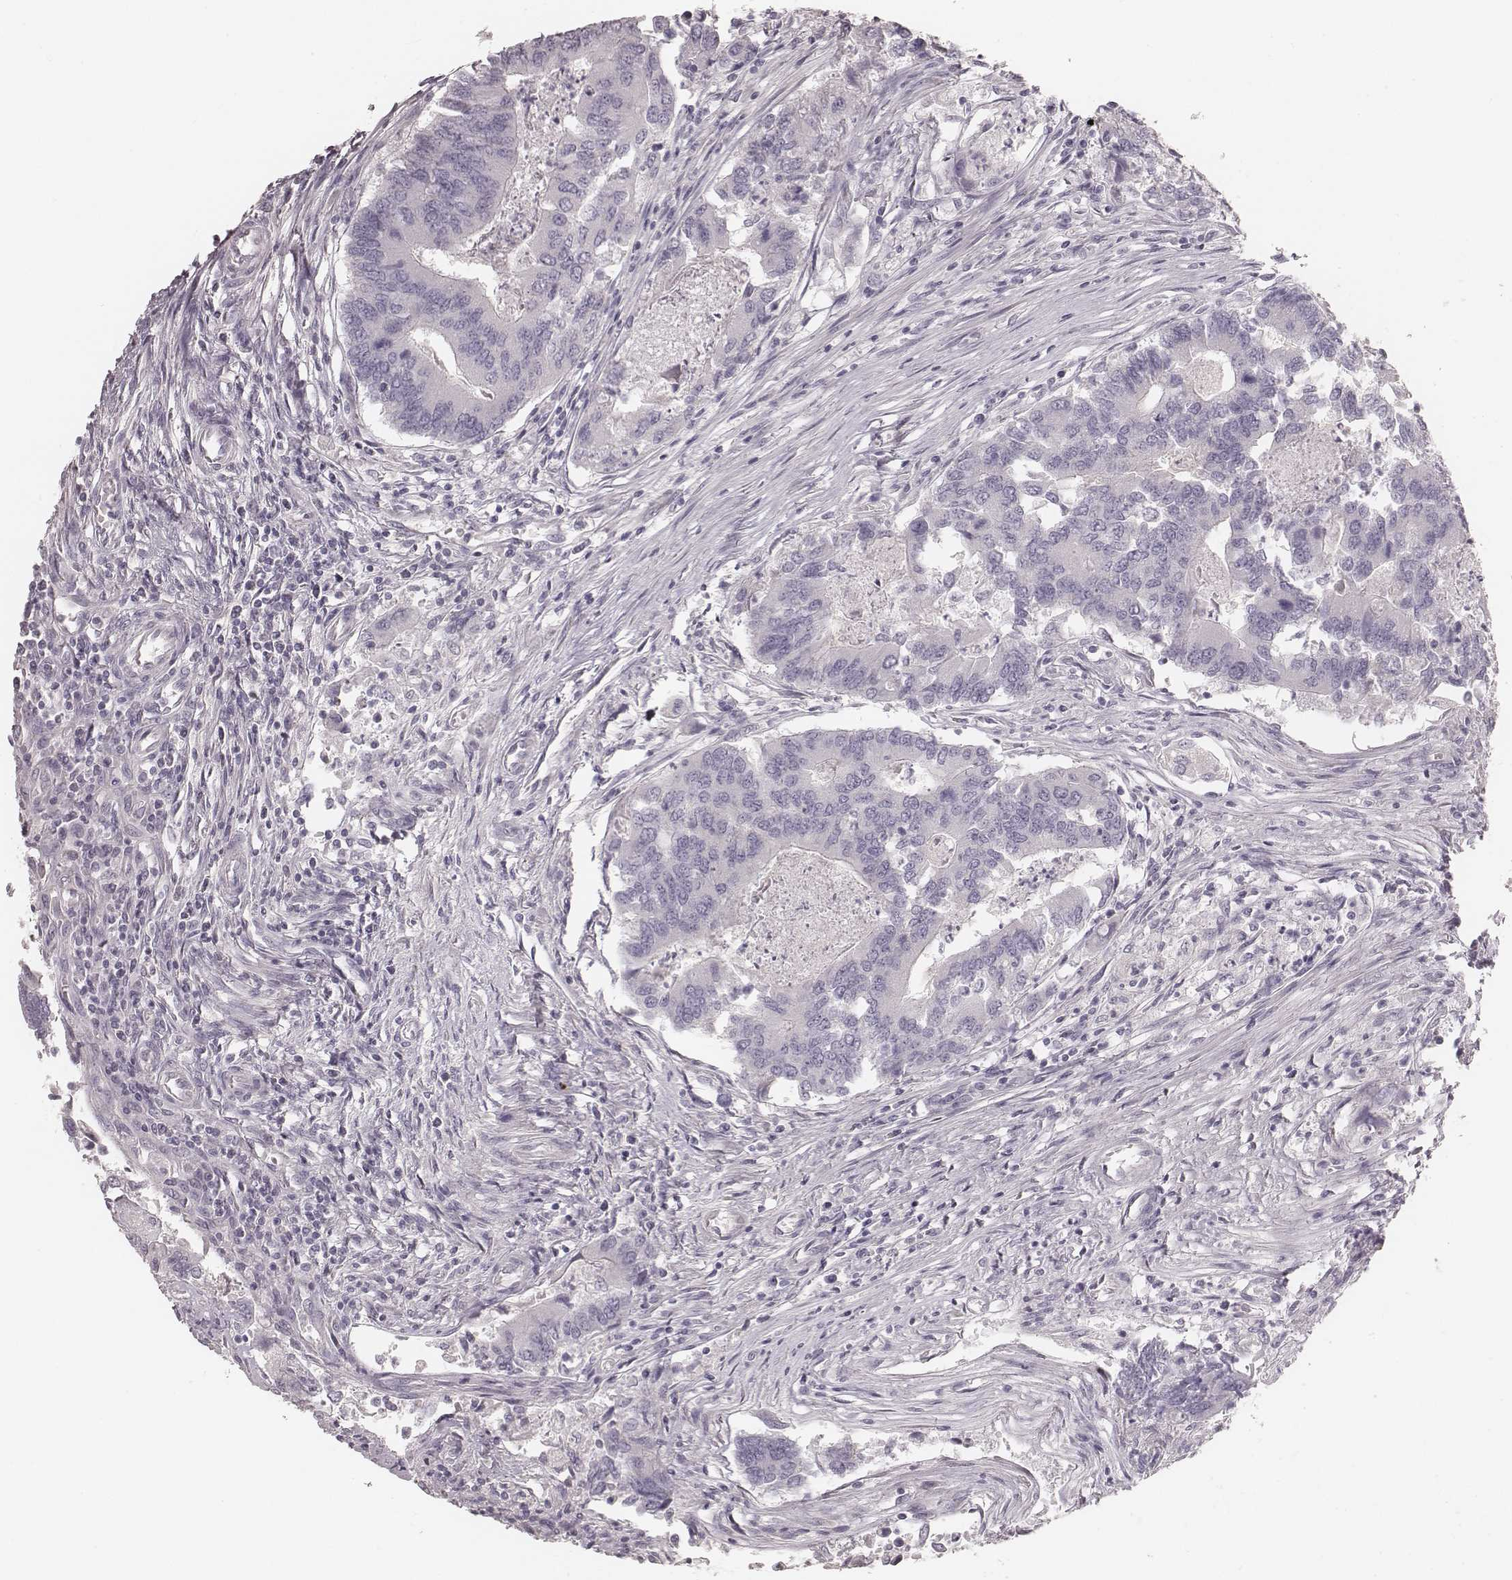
{"staining": {"intensity": "negative", "quantity": "none", "location": "none"}, "tissue": "colorectal cancer", "cell_type": "Tumor cells", "image_type": "cancer", "snomed": [{"axis": "morphology", "description": "Adenocarcinoma, NOS"}, {"axis": "topography", "description": "Colon"}], "caption": "Tumor cells show no significant expression in colorectal cancer (adenocarcinoma). (DAB (3,3'-diaminobenzidine) IHC visualized using brightfield microscopy, high magnification).", "gene": "ZP4", "patient": {"sex": "female", "age": 67}}